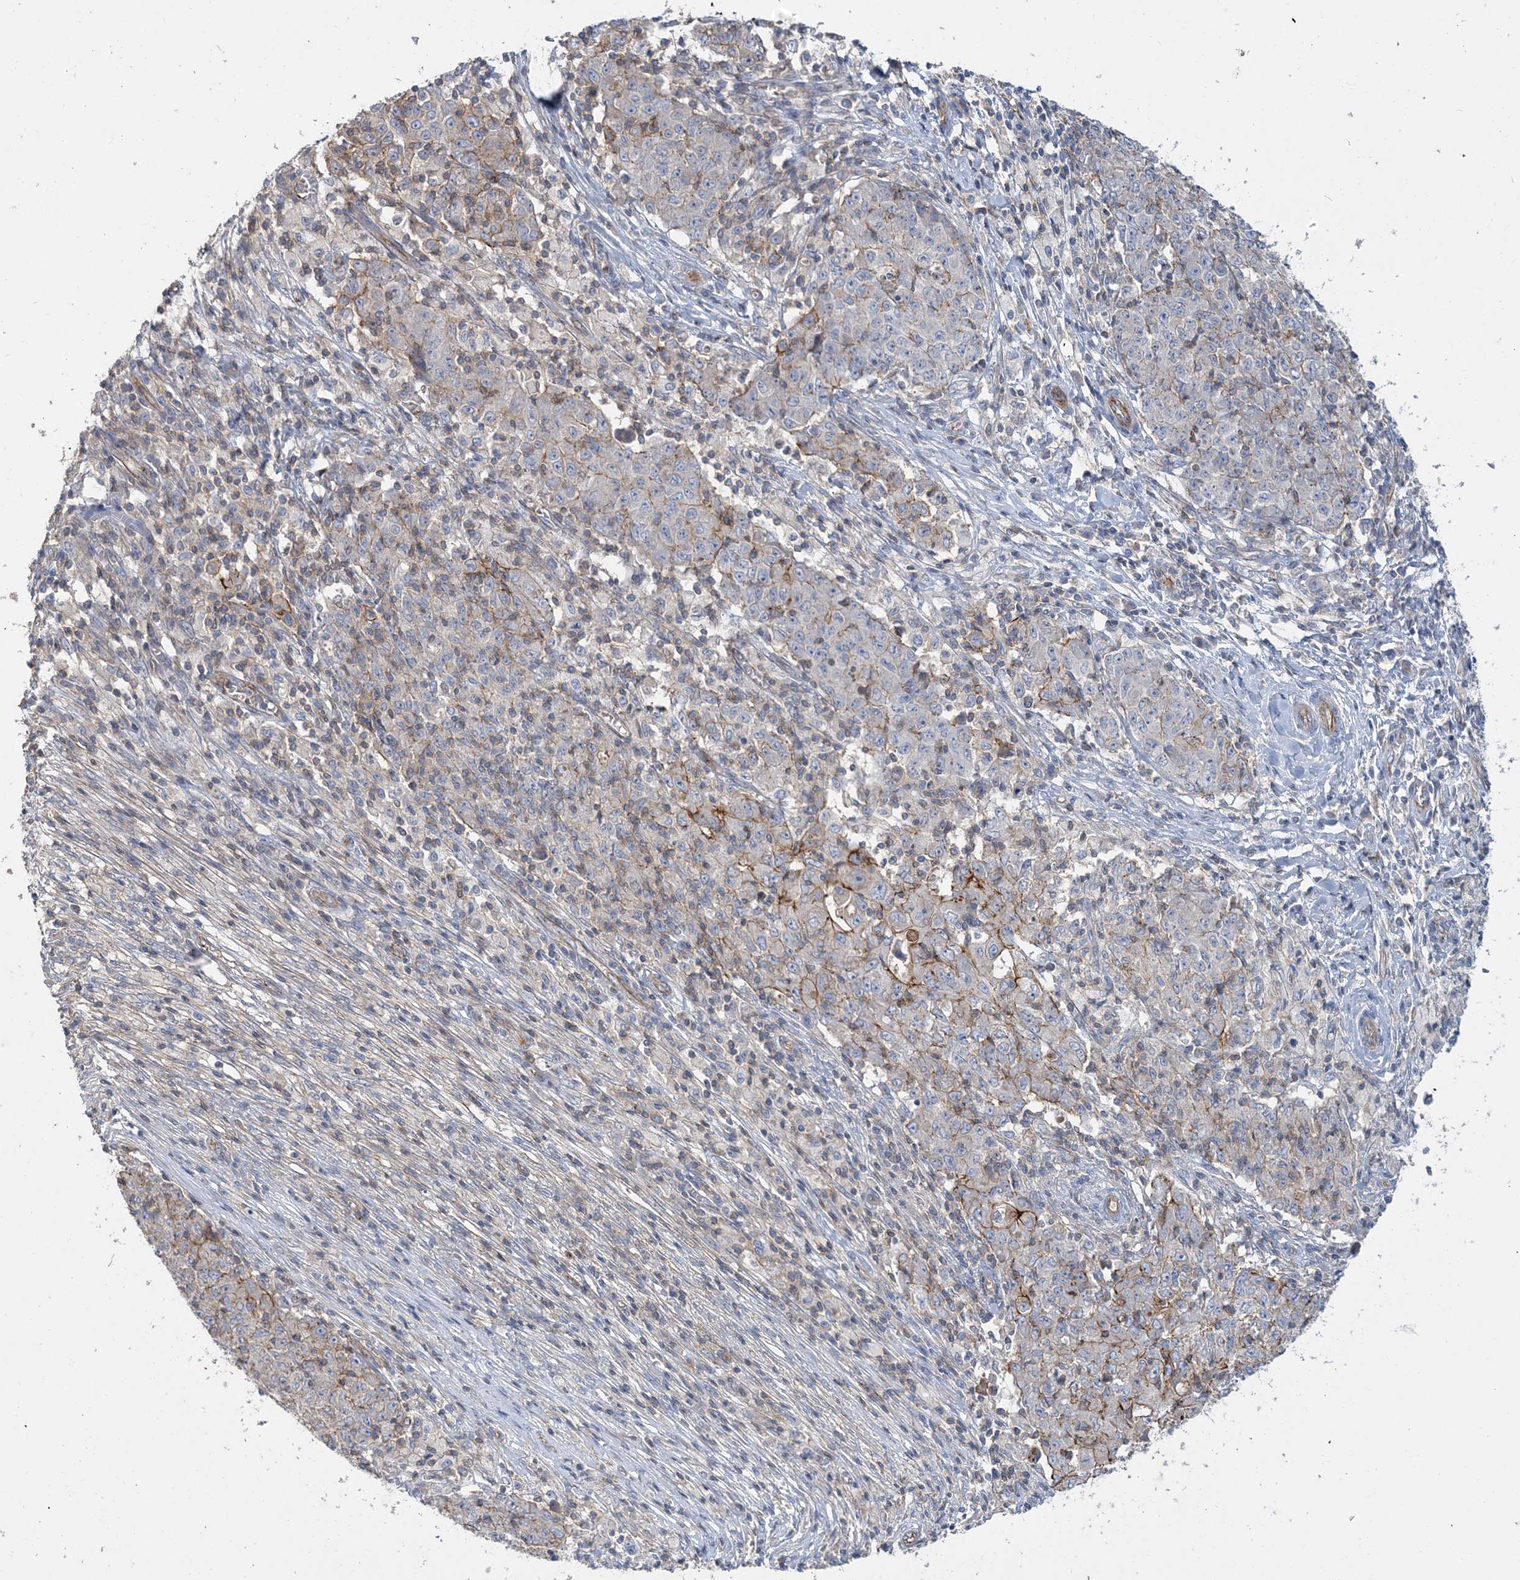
{"staining": {"intensity": "moderate", "quantity": "<25%", "location": "cytoplasmic/membranous"}, "tissue": "ovarian cancer", "cell_type": "Tumor cells", "image_type": "cancer", "snomed": [{"axis": "morphology", "description": "Carcinoma, endometroid"}, {"axis": "topography", "description": "Ovary"}], "caption": "Immunohistochemistry (IHC) micrograph of neoplastic tissue: human ovarian cancer (endometroid carcinoma) stained using IHC demonstrates low levels of moderate protein expression localized specifically in the cytoplasmic/membranous of tumor cells, appearing as a cytoplasmic/membranous brown color.", "gene": "PIGC", "patient": {"sex": "female", "age": 42}}